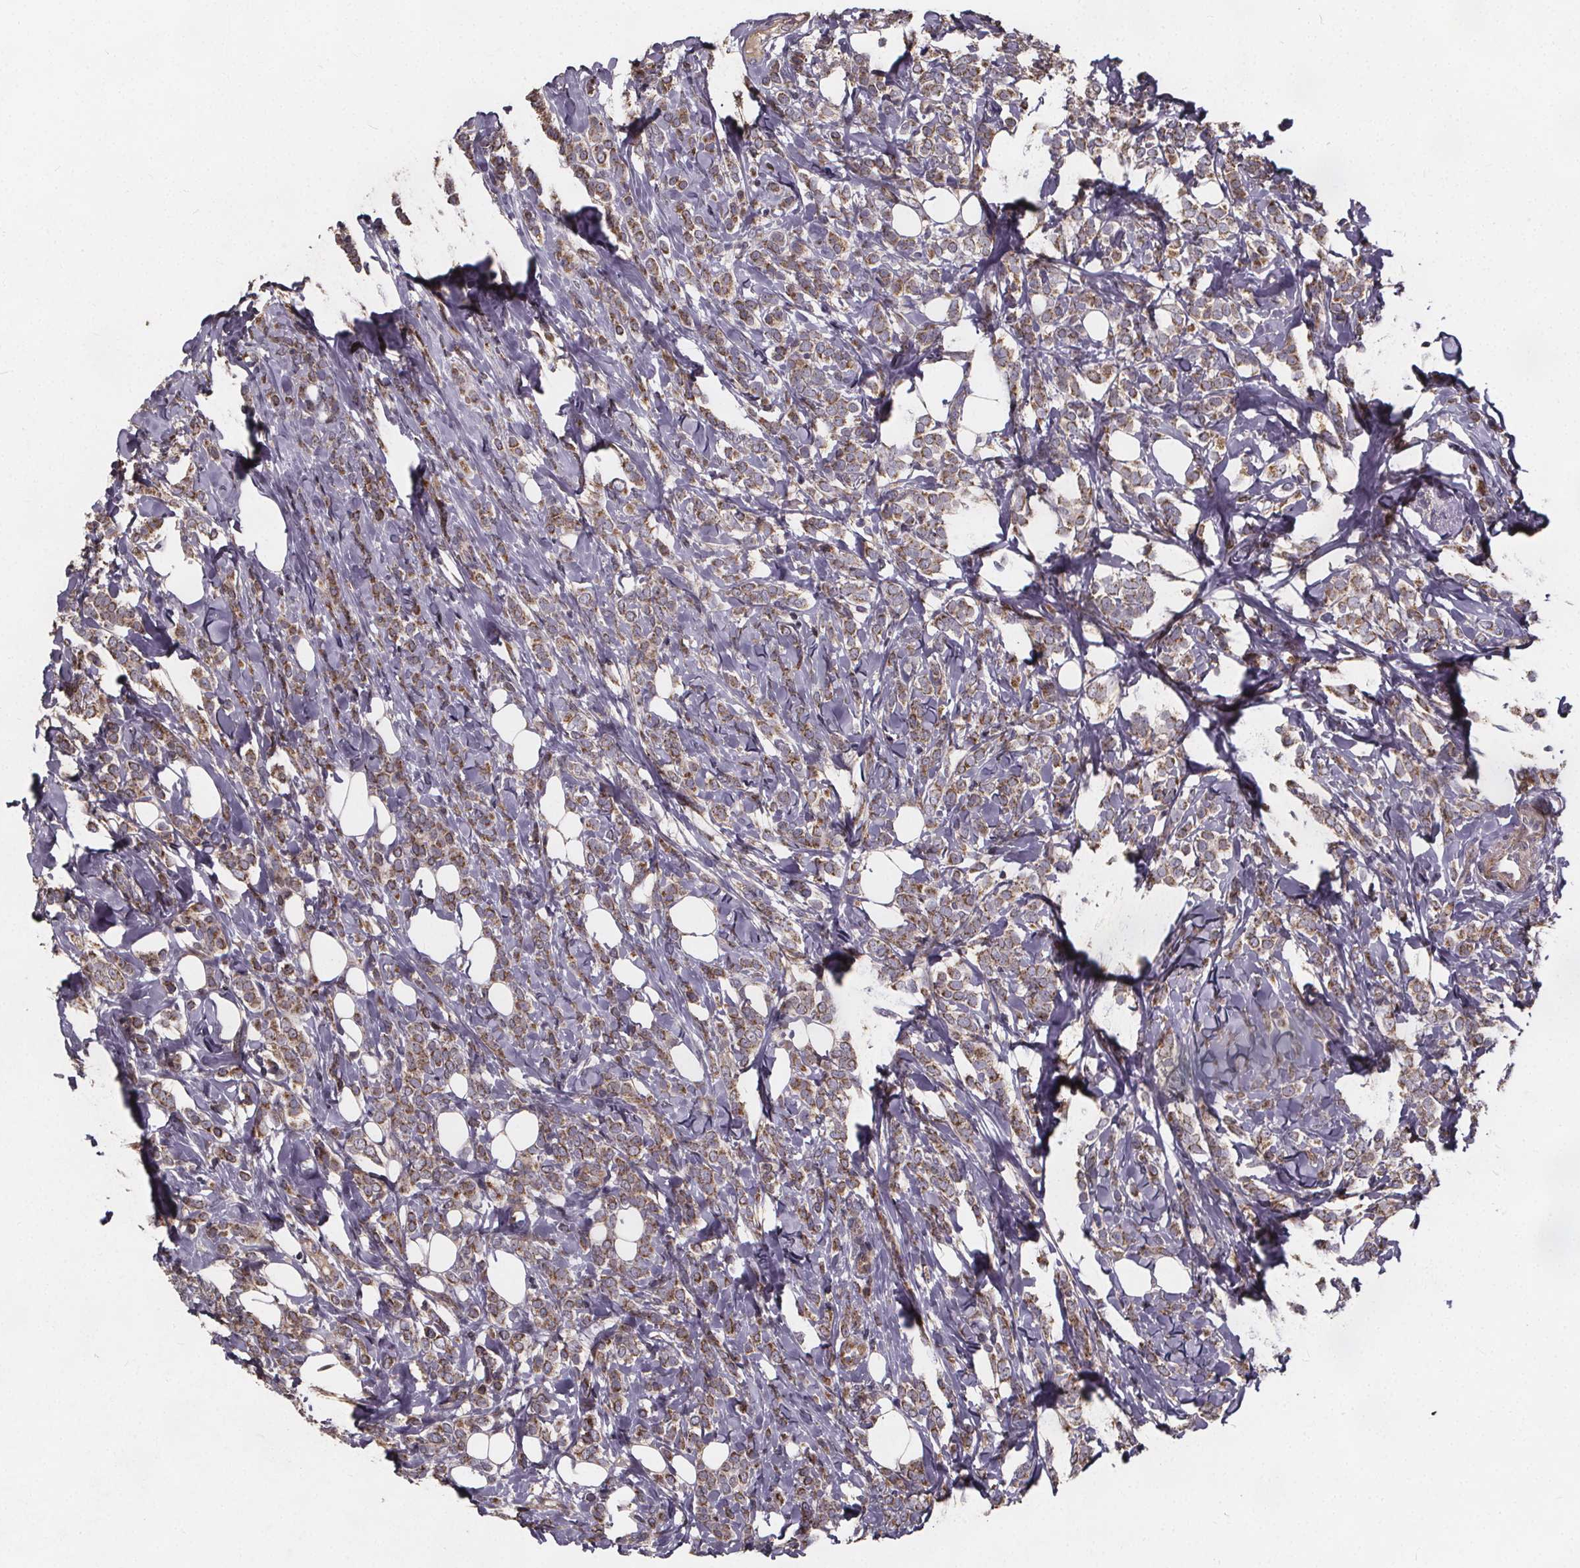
{"staining": {"intensity": "moderate", "quantity": ">75%", "location": "cytoplasmic/membranous"}, "tissue": "breast cancer", "cell_type": "Tumor cells", "image_type": "cancer", "snomed": [{"axis": "morphology", "description": "Lobular carcinoma"}, {"axis": "topography", "description": "Breast"}], "caption": "A high-resolution image shows immunohistochemistry (IHC) staining of breast cancer, which demonstrates moderate cytoplasmic/membranous staining in approximately >75% of tumor cells.", "gene": "YME1L1", "patient": {"sex": "female", "age": 49}}